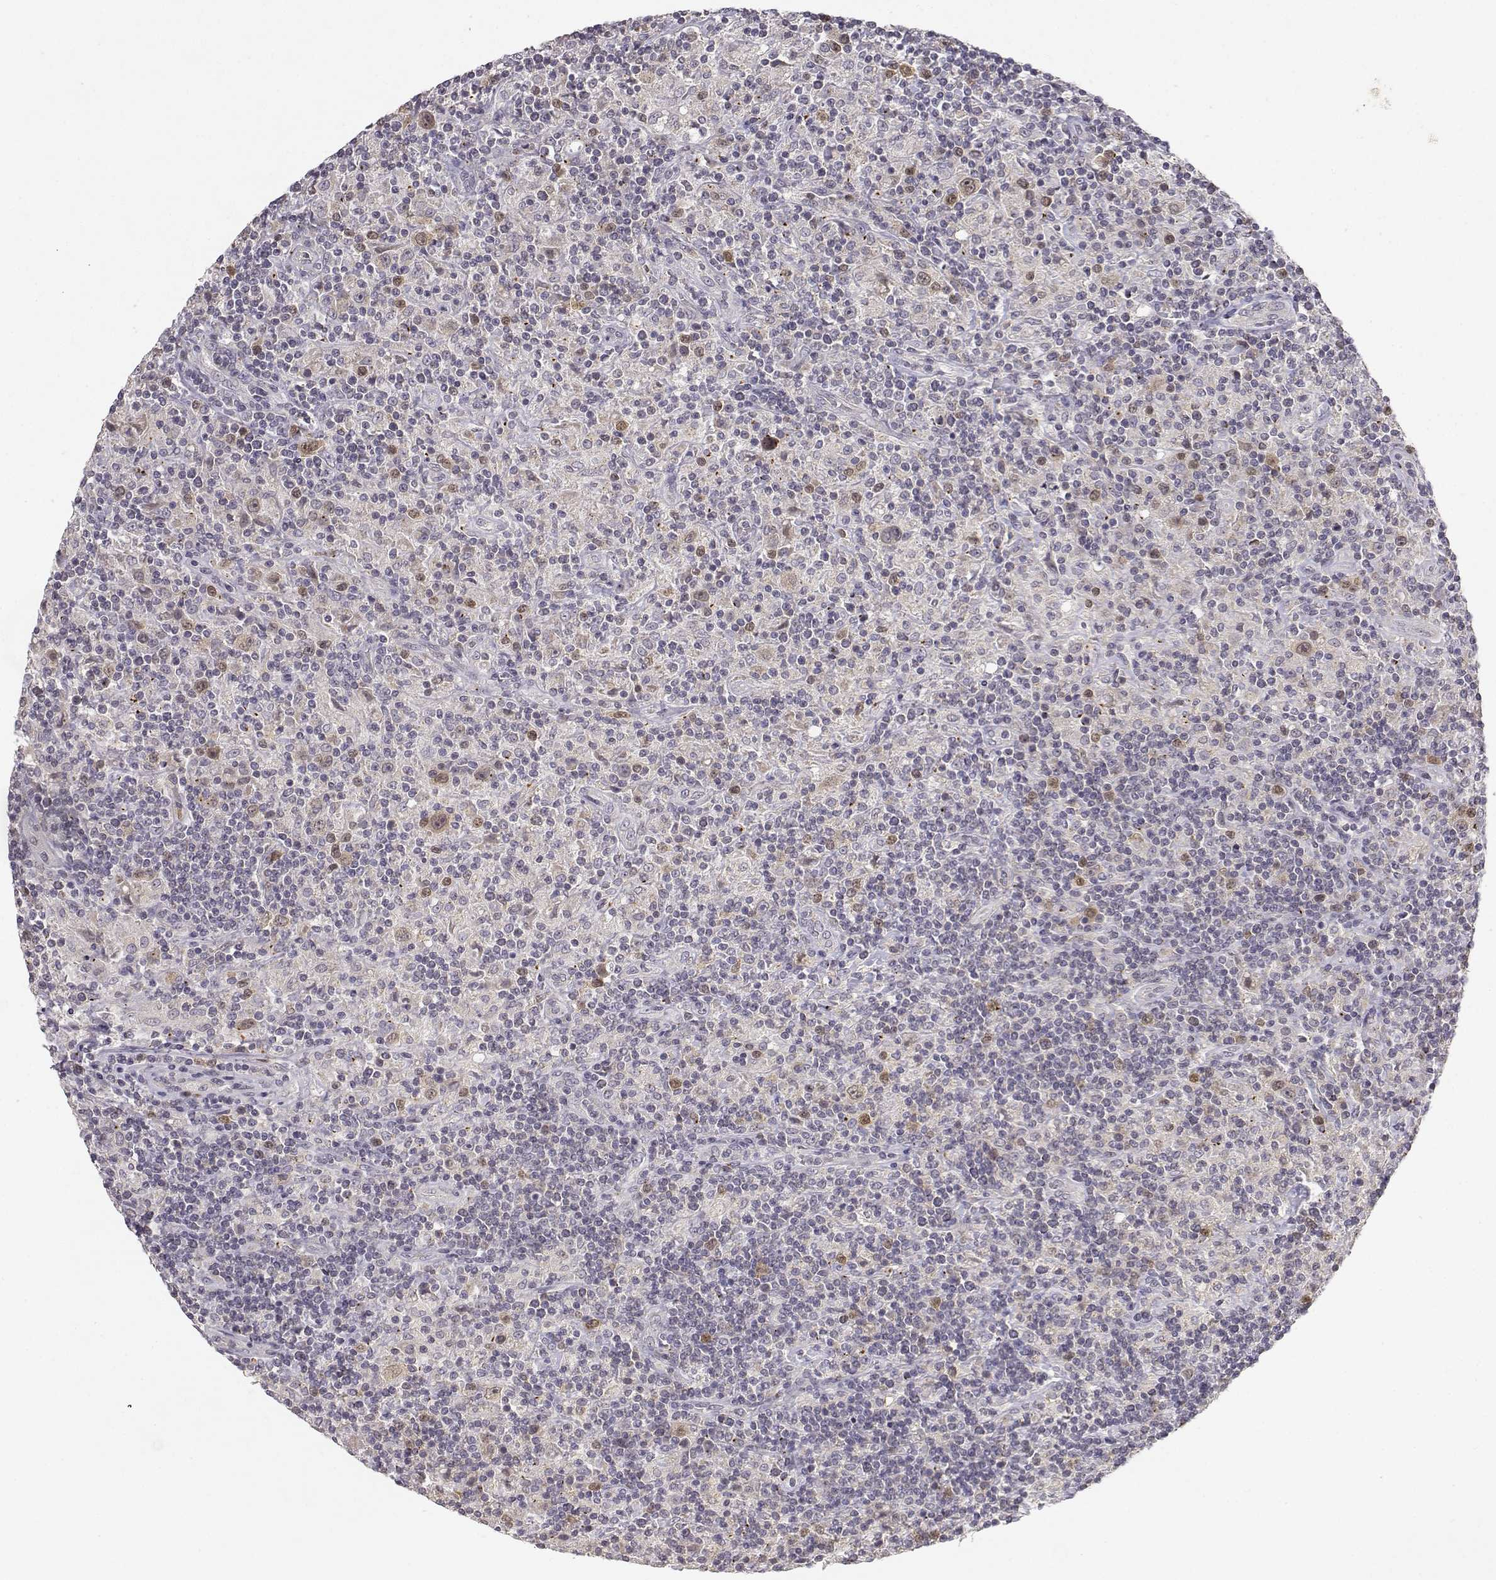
{"staining": {"intensity": "weak", "quantity": "25%-75%", "location": "cytoplasmic/membranous"}, "tissue": "lymphoma", "cell_type": "Tumor cells", "image_type": "cancer", "snomed": [{"axis": "morphology", "description": "Hodgkin's disease, NOS"}, {"axis": "topography", "description": "Lymph node"}], "caption": "An immunohistochemistry (IHC) photomicrograph of tumor tissue is shown. Protein staining in brown highlights weak cytoplasmic/membranous positivity in lymphoma within tumor cells.", "gene": "RAD51", "patient": {"sex": "male", "age": 70}}